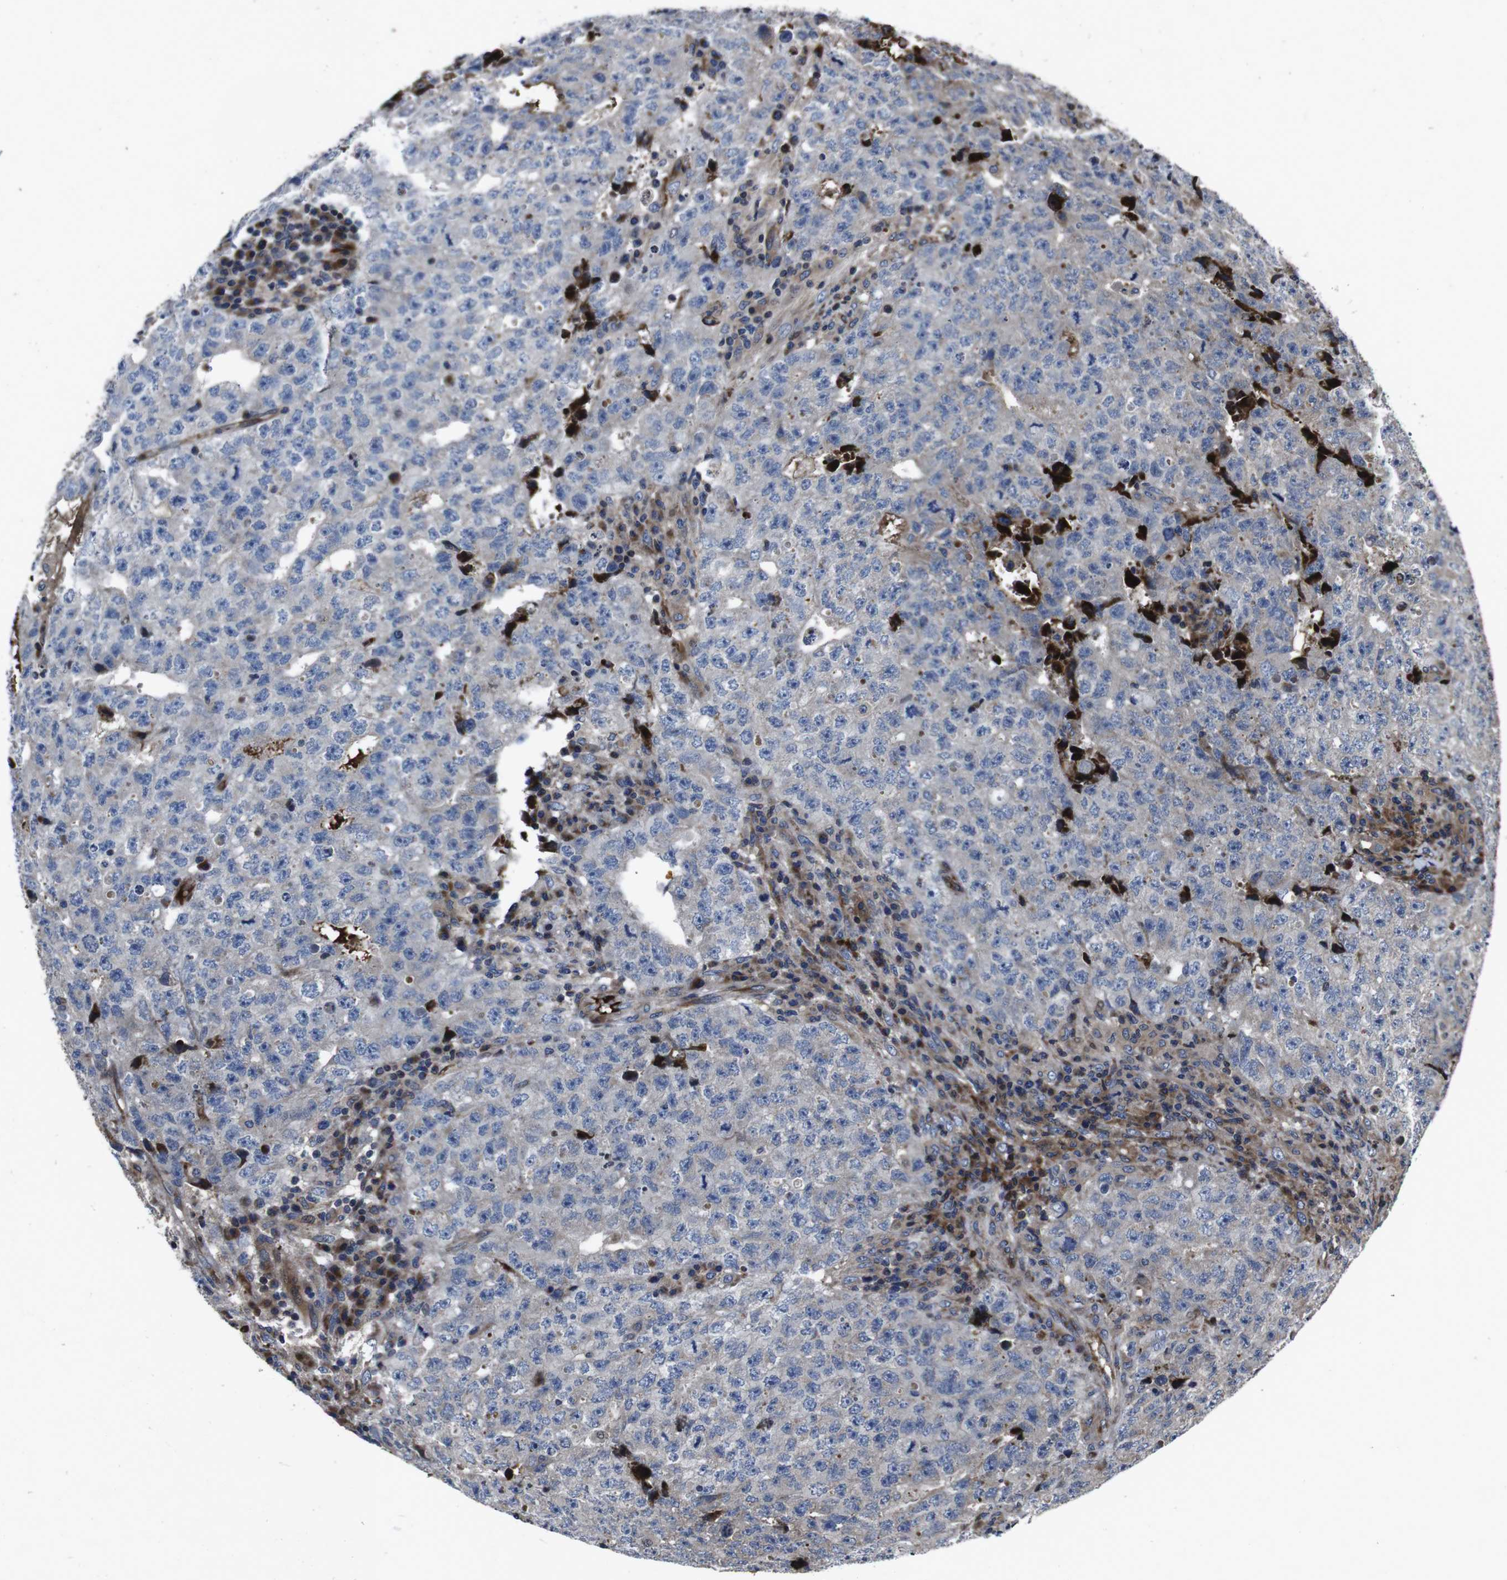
{"staining": {"intensity": "negative", "quantity": "none", "location": "none"}, "tissue": "testis cancer", "cell_type": "Tumor cells", "image_type": "cancer", "snomed": [{"axis": "morphology", "description": "Necrosis, NOS"}, {"axis": "morphology", "description": "Carcinoma, Embryonal, NOS"}, {"axis": "topography", "description": "Testis"}], "caption": "IHC image of testis embryonal carcinoma stained for a protein (brown), which displays no staining in tumor cells.", "gene": "SMYD3", "patient": {"sex": "male", "age": 19}}